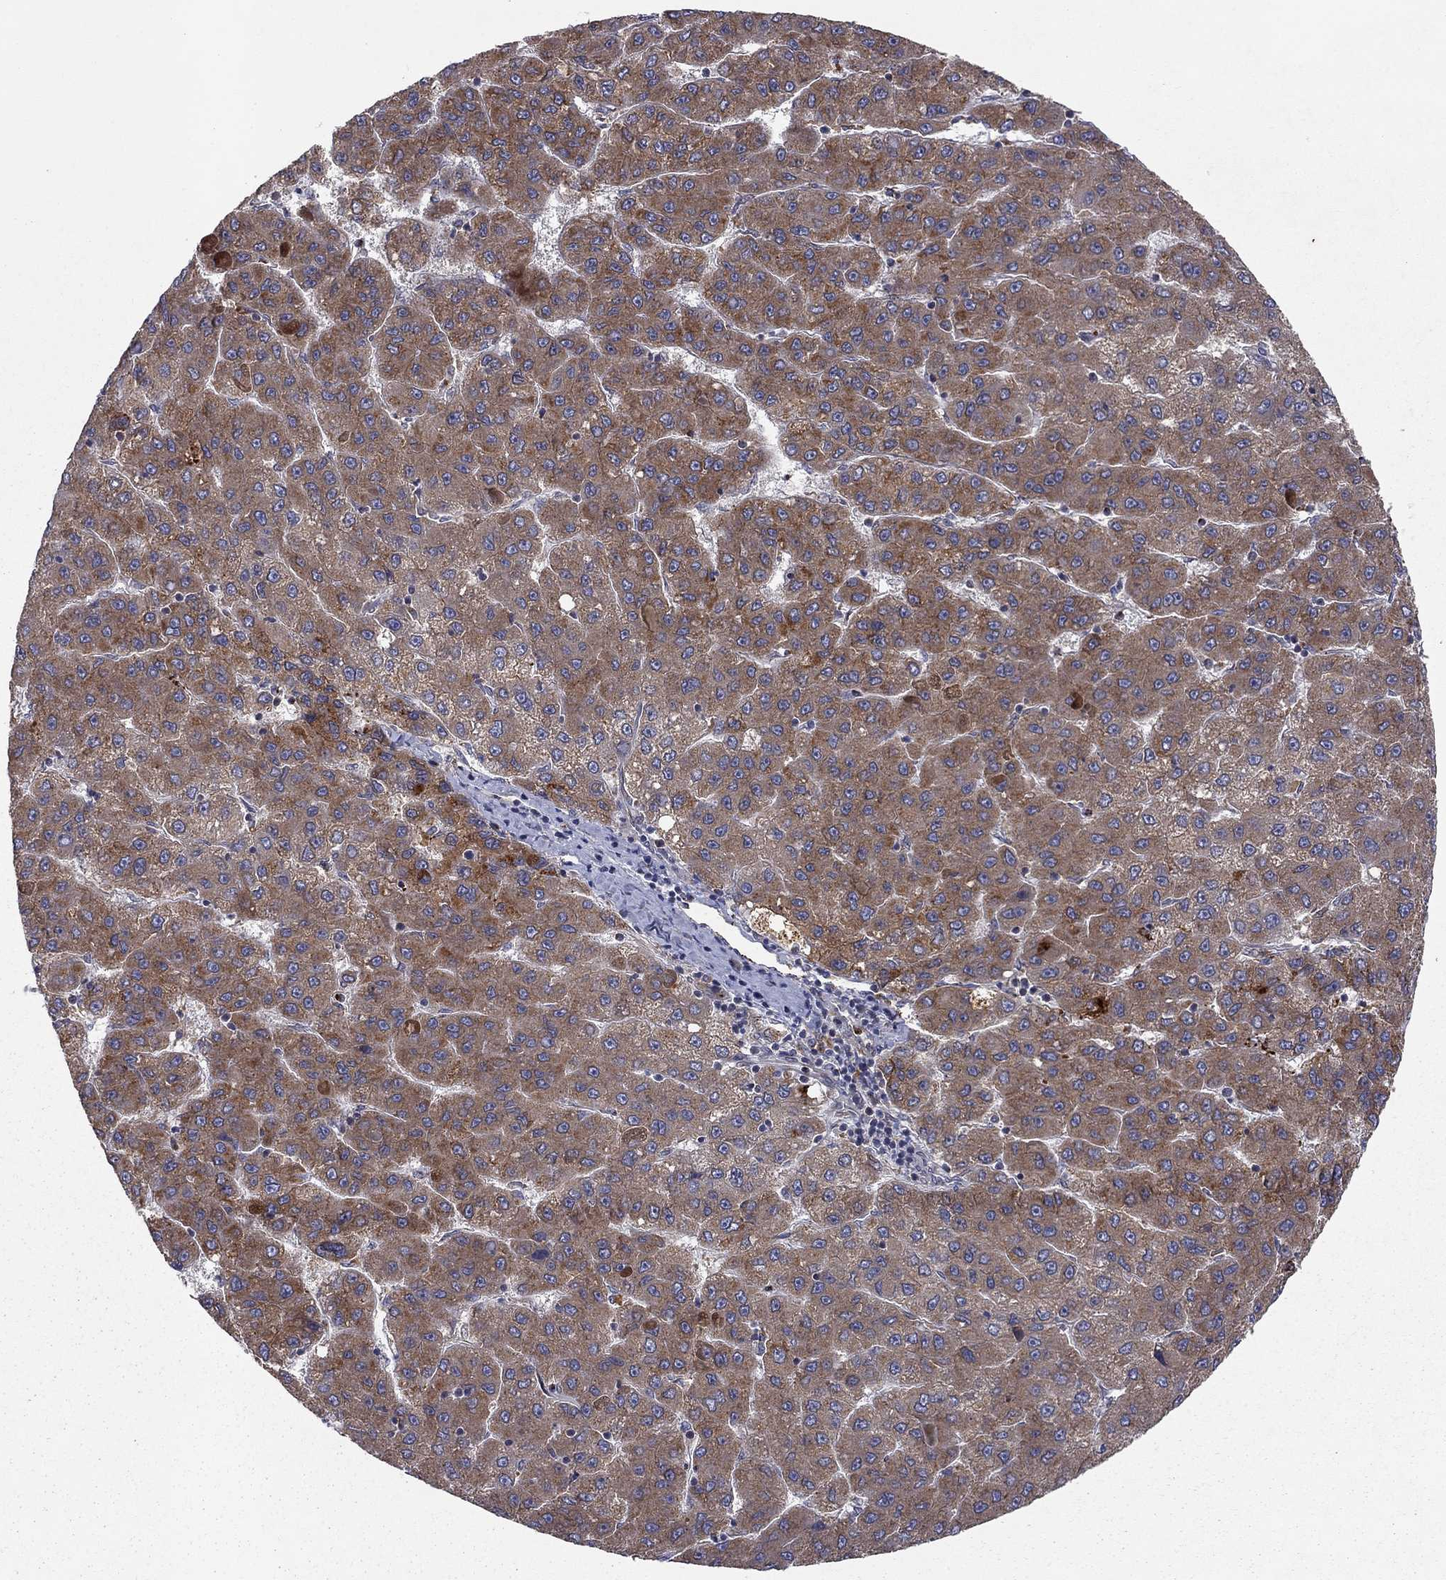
{"staining": {"intensity": "moderate", "quantity": "<25%", "location": "cytoplasmic/membranous"}, "tissue": "liver cancer", "cell_type": "Tumor cells", "image_type": "cancer", "snomed": [{"axis": "morphology", "description": "Carcinoma, Hepatocellular, NOS"}, {"axis": "topography", "description": "Liver"}], "caption": "Moderate cytoplasmic/membranous protein positivity is present in about <25% of tumor cells in liver hepatocellular carcinoma.", "gene": "YIF1A", "patient": {"sex": "female", "age": 82}}